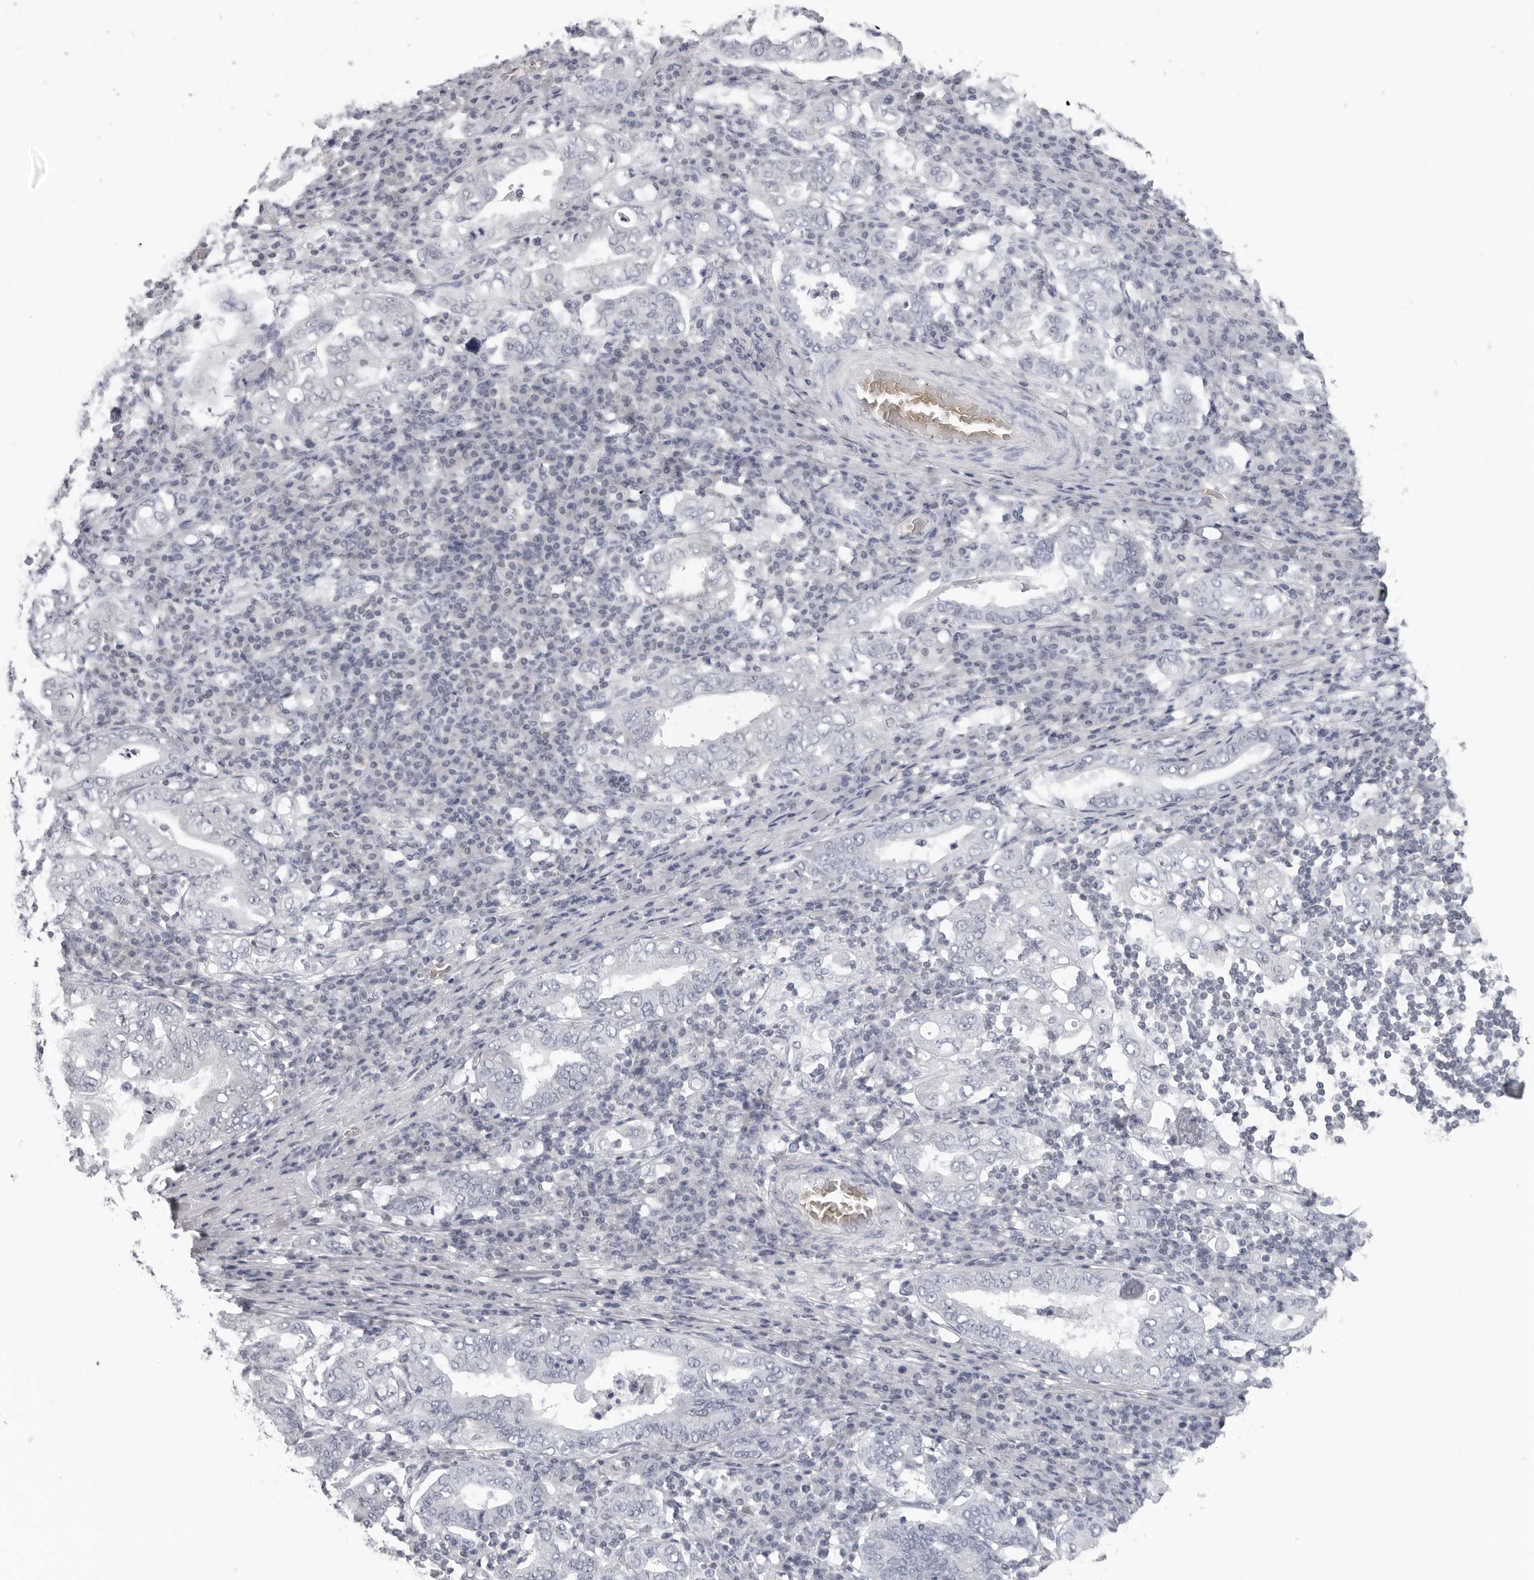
{"staining": {"intensity": "negative", "quantity": "none", "location": "none"}, "tissue": "stomach cancer", "cell_type": "Tumor cells", "image_type": "cancer", "snomed": [{"axis": "morphology", "description": "Normal tissue, NOS"}, {"axis": "morphology", "description": "Adenocarcinoma, NOS"}, {"axis": "topography", "description": "Esophagus"}, {"axis": "topography", "description": "Stomach, upper"}, {"axis": "topography", "description": "Peripheral nerve tissue"}], "caption": "Protein analysis of stomach cancer displays no significant positivity in tumor cells.", "gene": "EPB41", "patient": {"sex": "male", "age": 62}}